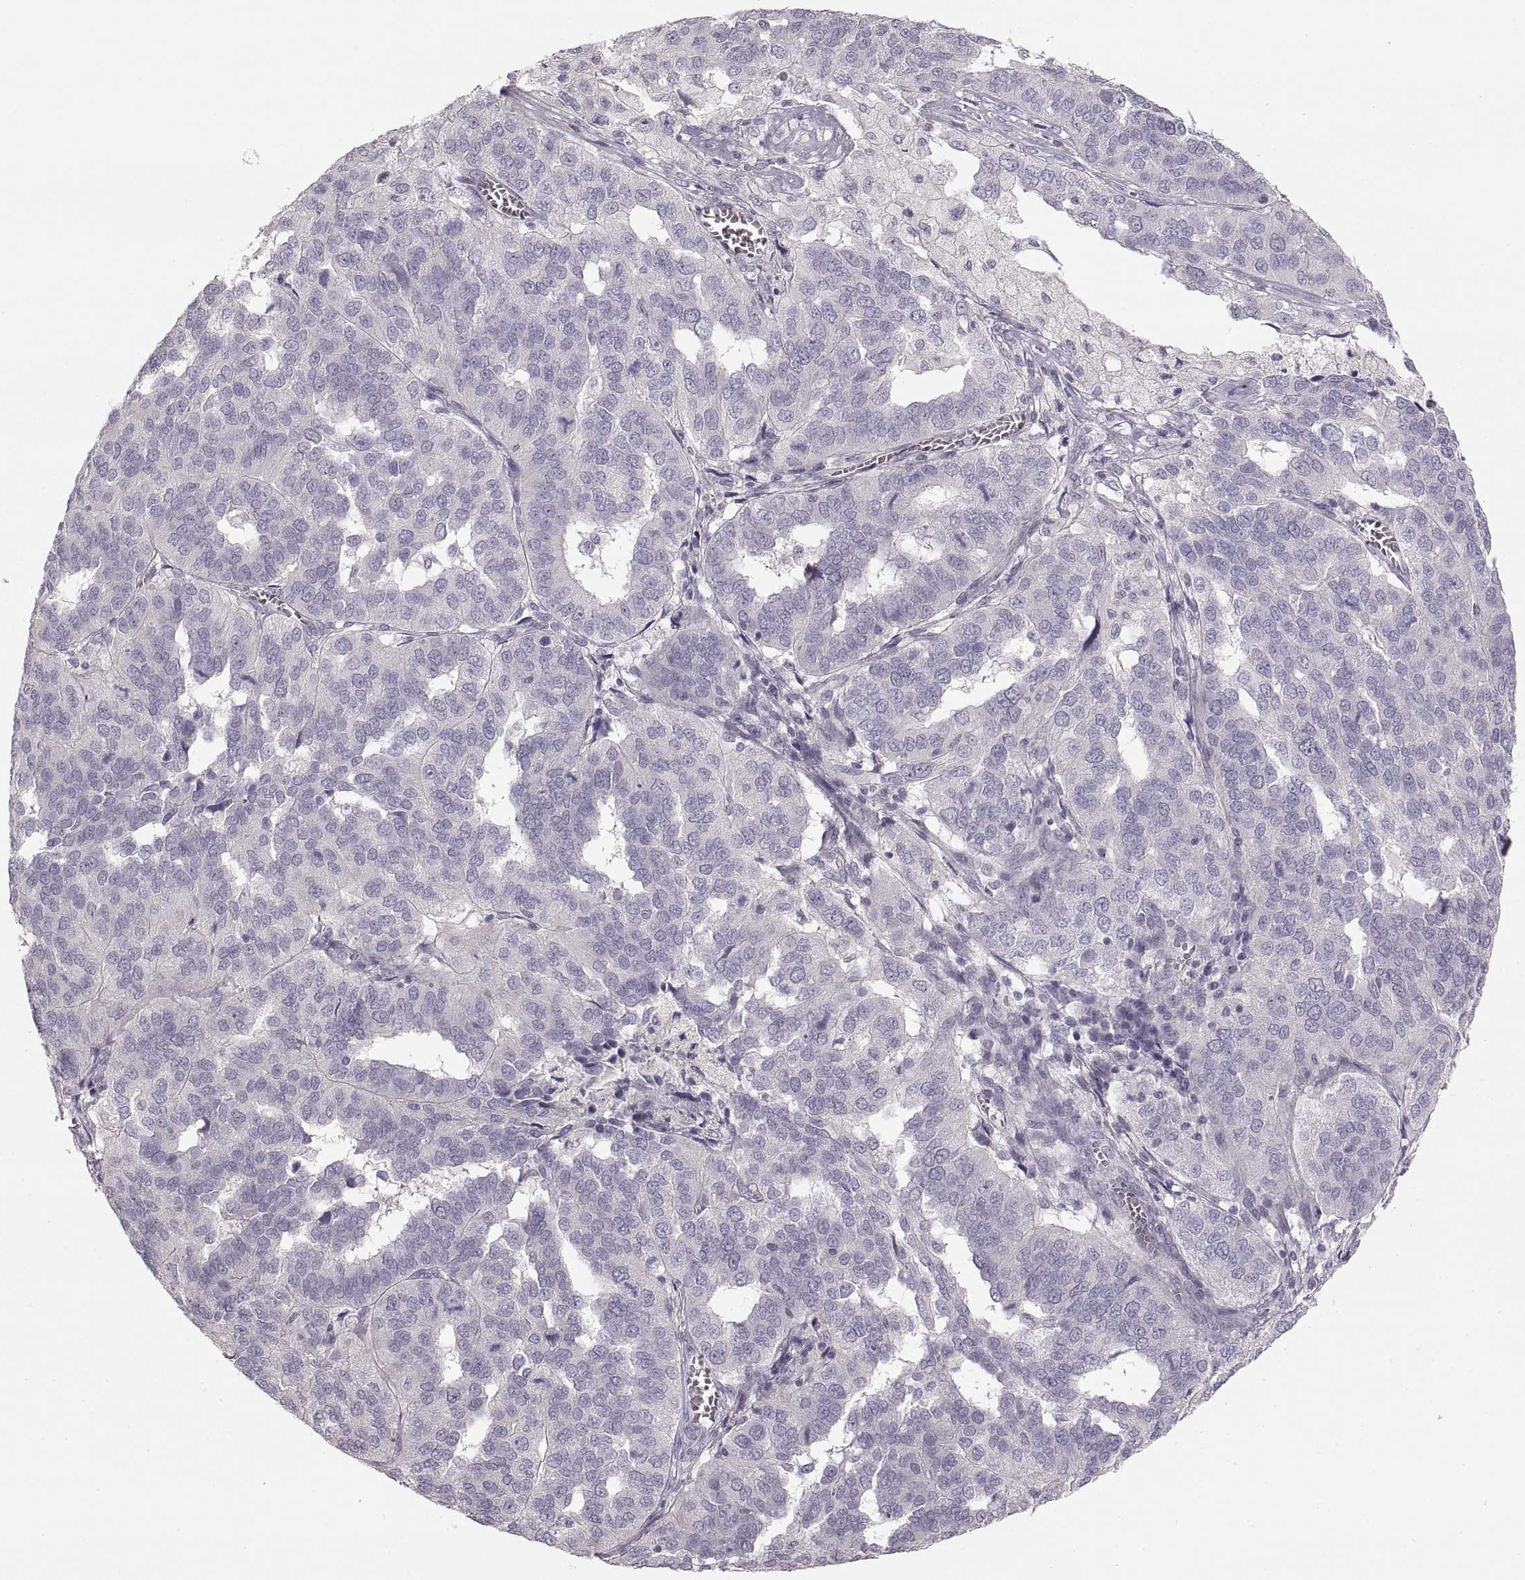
{"staining": {"intensity": "negative", "quantity": "none", "location": "none"}, "tissue": "ovarian cancer", "cell_type": "Tumor cells", "image_type": "cancer", "snomed": [{"axis": "morphology", "description": "Carcinoma, endometroid"}, {"axis": "topography", "description": "Soft tissue"}, {"axis": "topography", "description": "Ovary"}], "caption": "Protein analysis of ovarian cancer shows no significant positivity in tumor cells.", "gene": "PCSK2", "patient": {"sex": "female", "age": 52}}